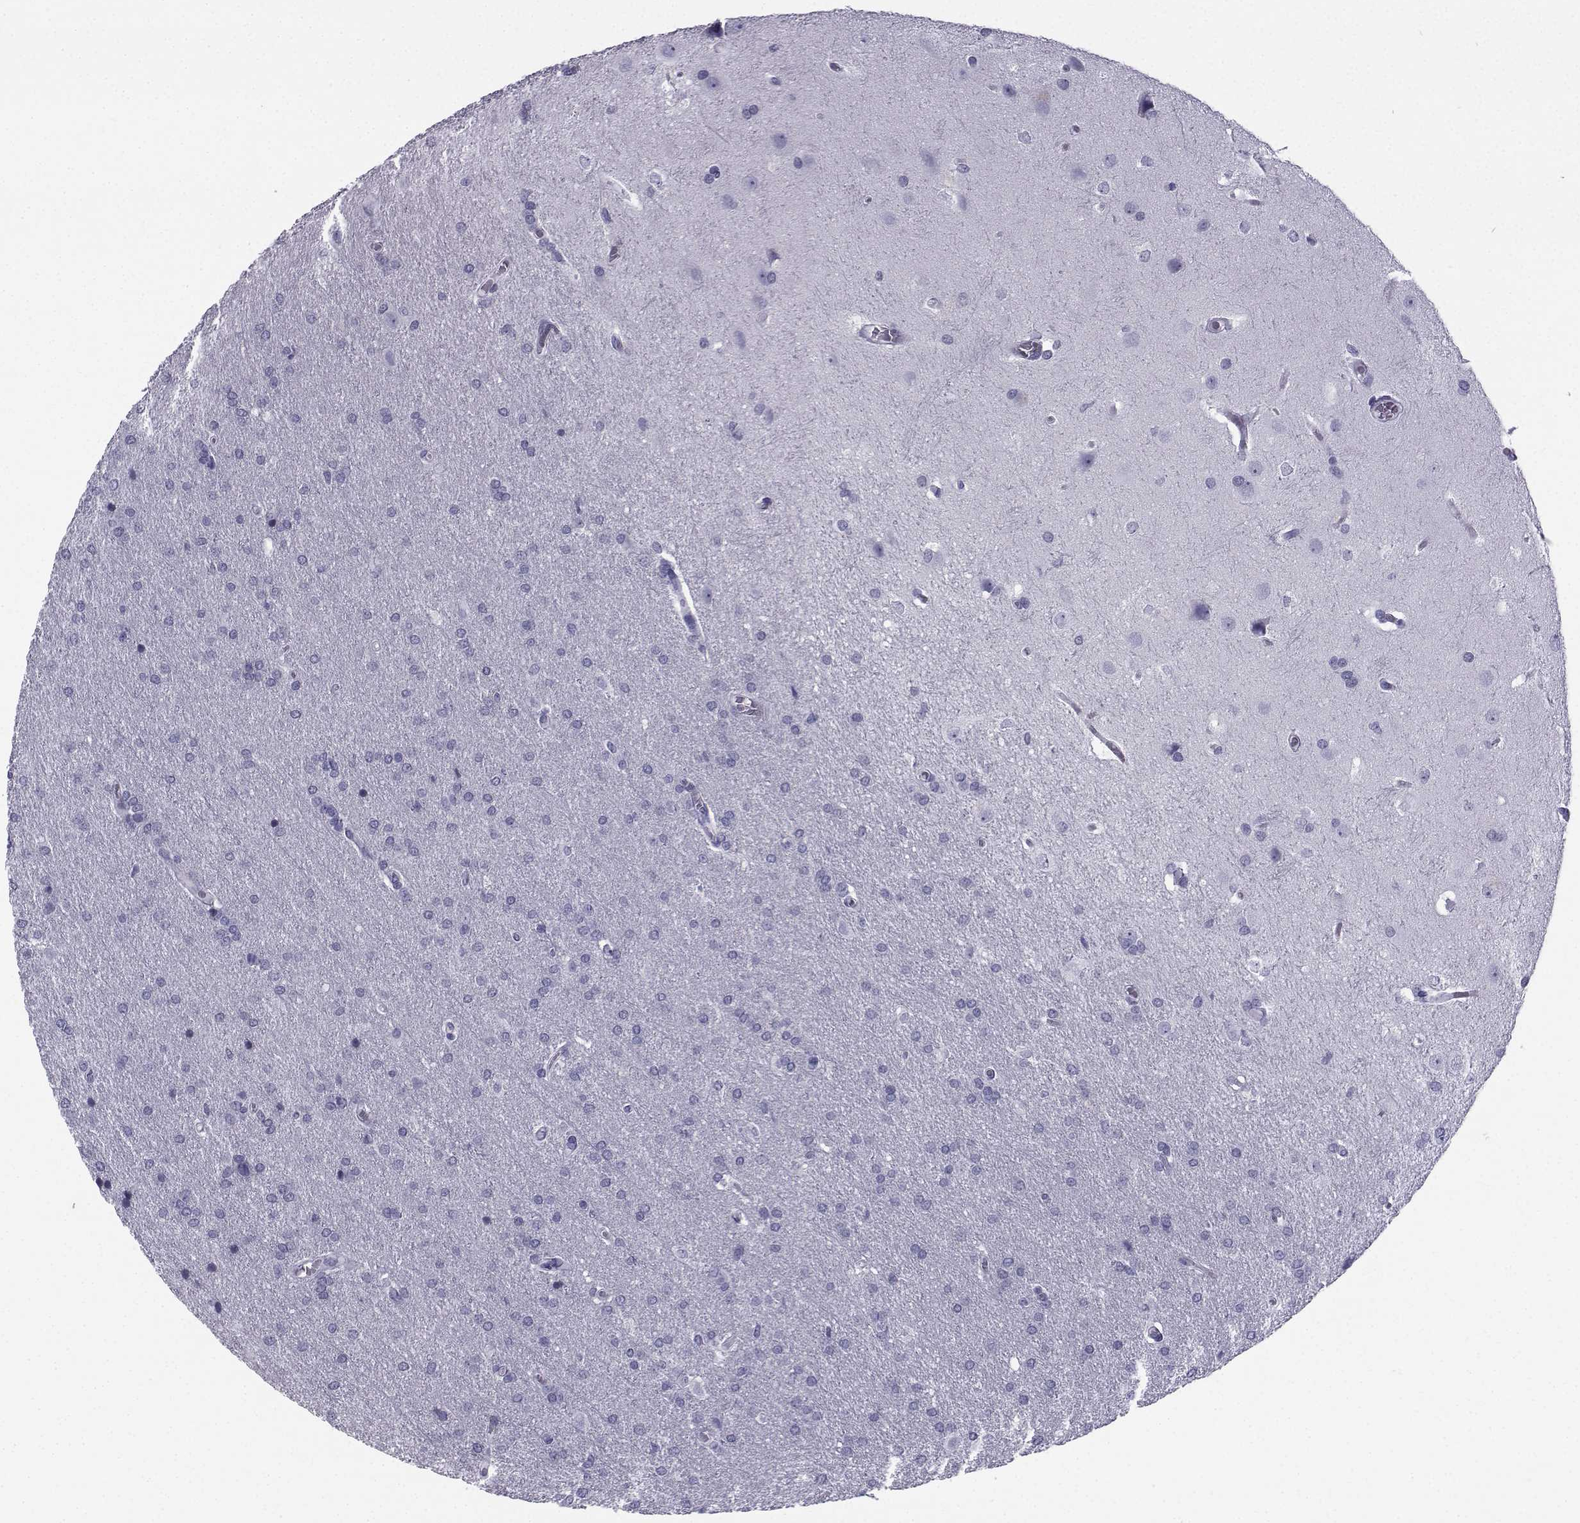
{"staining": {"intensity": "negative", "quantity": "none", "location": "none"}, "tissue": "glioma", "cell_type": "Tumor cells", "image_type": "cancer", "snomed": [{"axis": "morphology", "description": "Glioma, malignant, Low grade"}, {"axis": "topography", "description": "Brain"}], "caption": "Immunohistochemistry (IHC) micrograph of glioma stained for a protein (brown), which demonstrates no expression in tumor cells. Nuclei are stained in blue.", "gene": "SPANXD", "patient": {"sex": "female", "age": 32}}